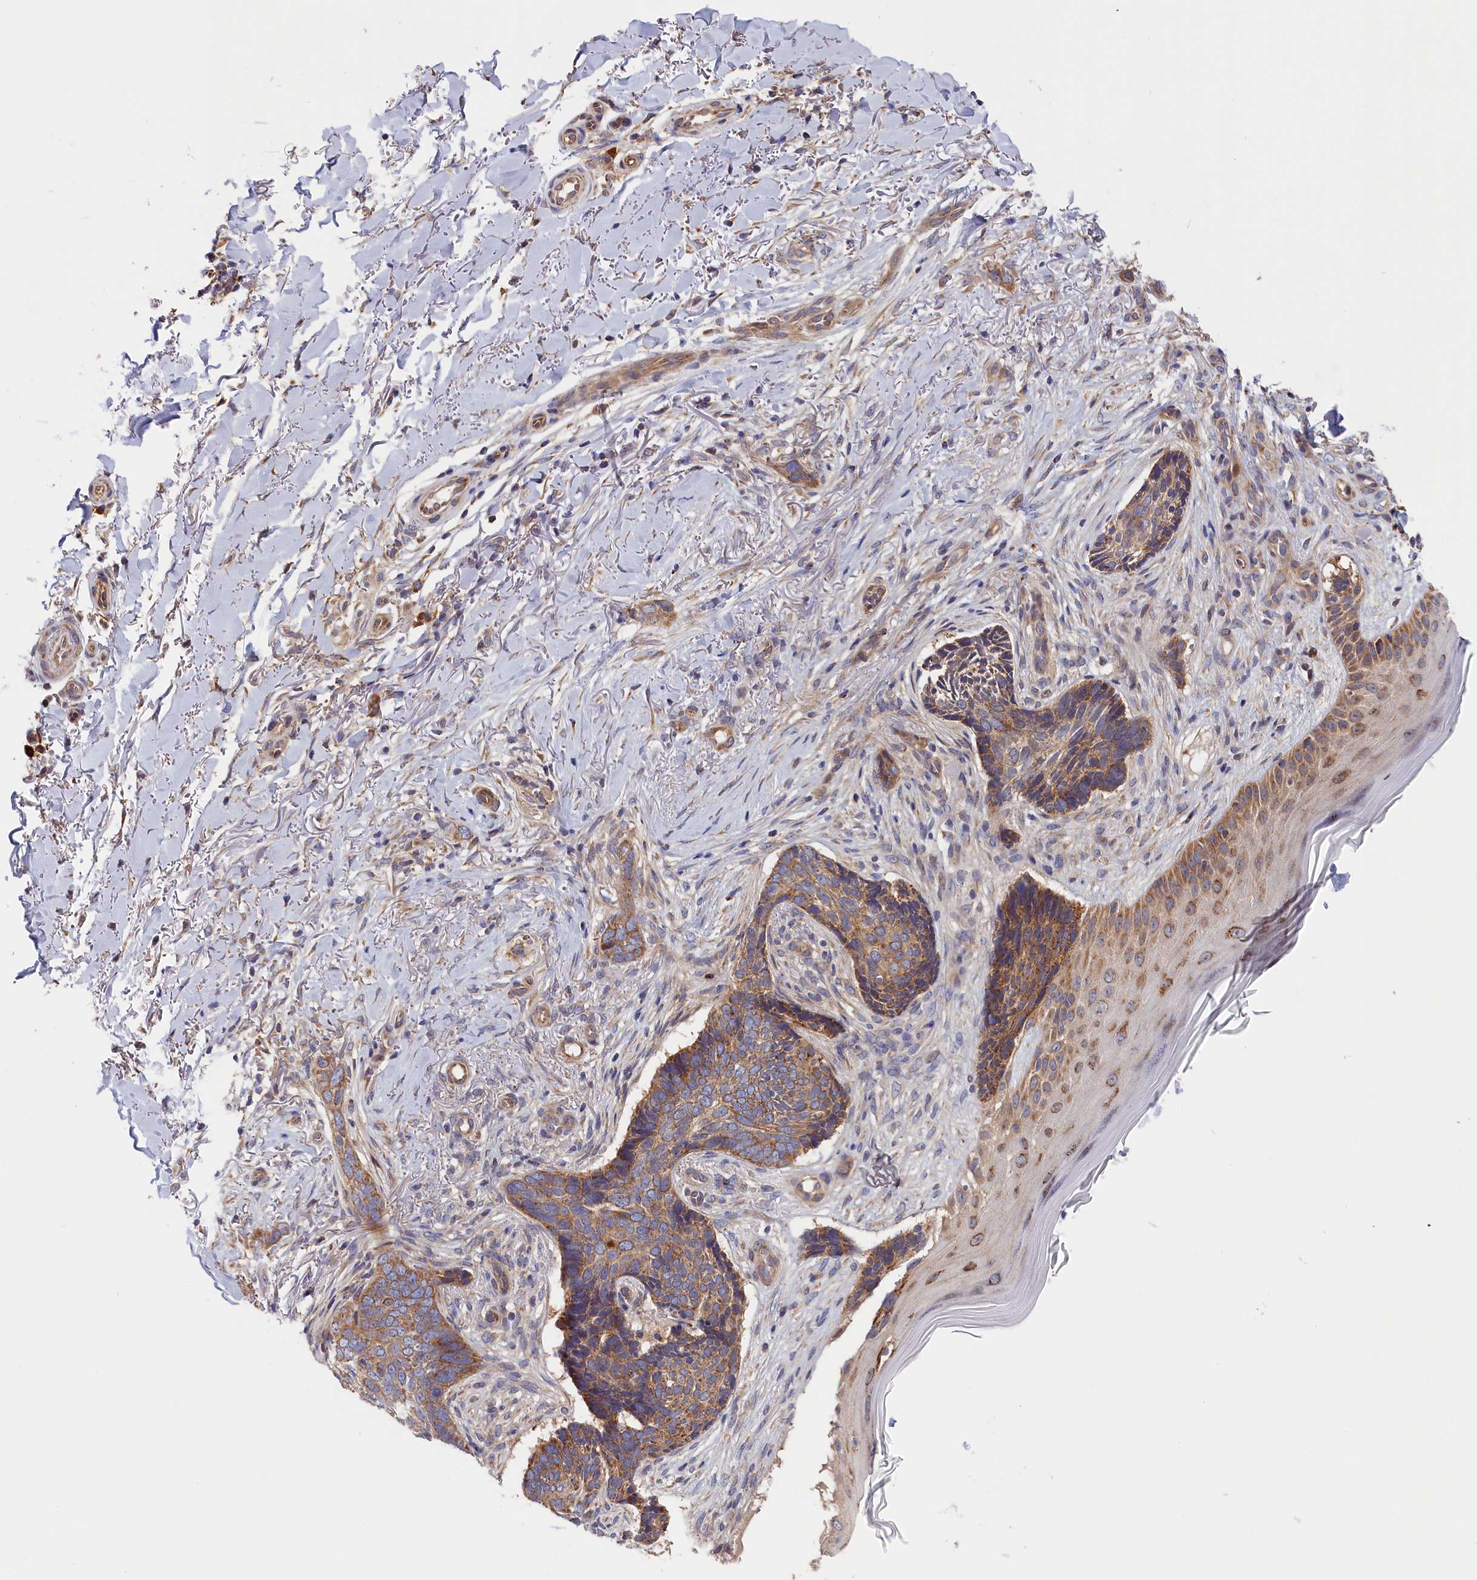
{"staining": {"intensity": "moderate", "quantity": ">75%", "location": "cytoplasmic/membranous"}, "tissue": "skin cancer", "cell_type": "Tumor cells", "image_type": "cancer", "snomed": [{"axis": "morphology", "description": "Normal tissue, NOS"}, {"axis": "morphology", "description": "Basal cell carcinoma"}, {"axis": "topography", "description": "Skin"}], "caption": "Moderate cytoplasmic/membranous protein staining is appreciated in approximately >75% of tumor cells in basal cell carcinoma (skin). The protein of interest is stained brown, and the nuclei are stained in blue (DAB (3,3'-diaminobenzidine) IHC with brightfield microscopy, high magnification).", "gene": "CEP44", "patient": {"sex": "female", "age": 67}}